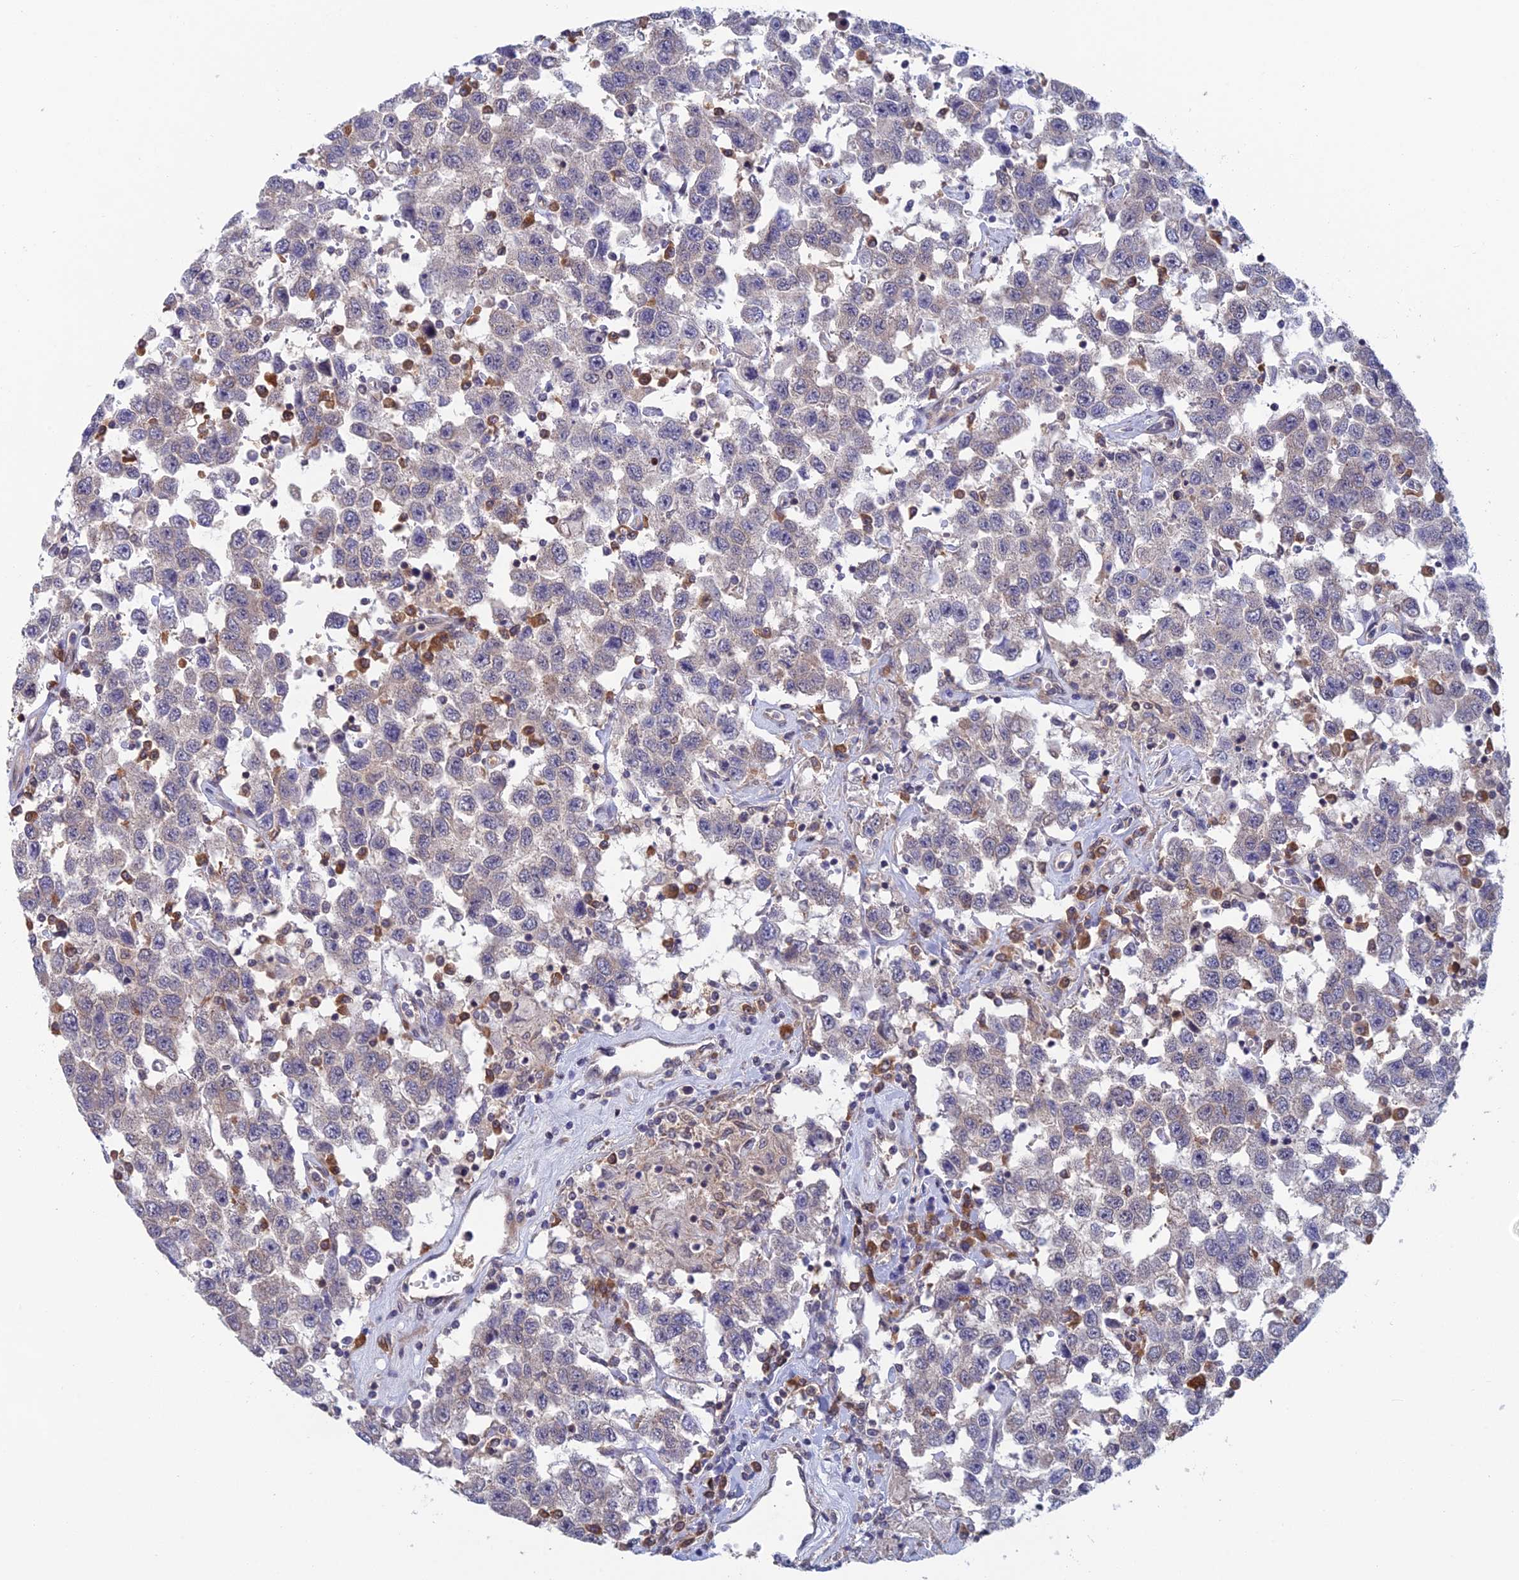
{"staining": {"intensity": "negative", "quantity": "none", "location": "none"}, "tissue": "testis cancer", "cell_type": "Tumor cells", "image_type": "cancer", "snomed": [{"axis": "morphology", "description": "Seminoma, NOS"}, {"axis": "topography", "description": "Testis"}], "caption": "Immunohistochemistry (IHC) of human testis seminoma exhibits no staining in tumor cells. The staining was performed using DAB (3,3'-diaminobenzidine) to visualize the protein expression in brown, while the nuclei were stained in blue with hematoxylin (Magnification: 20x).", "gene": "SRA1", "patient": {"sex": "male", "age": 41}}